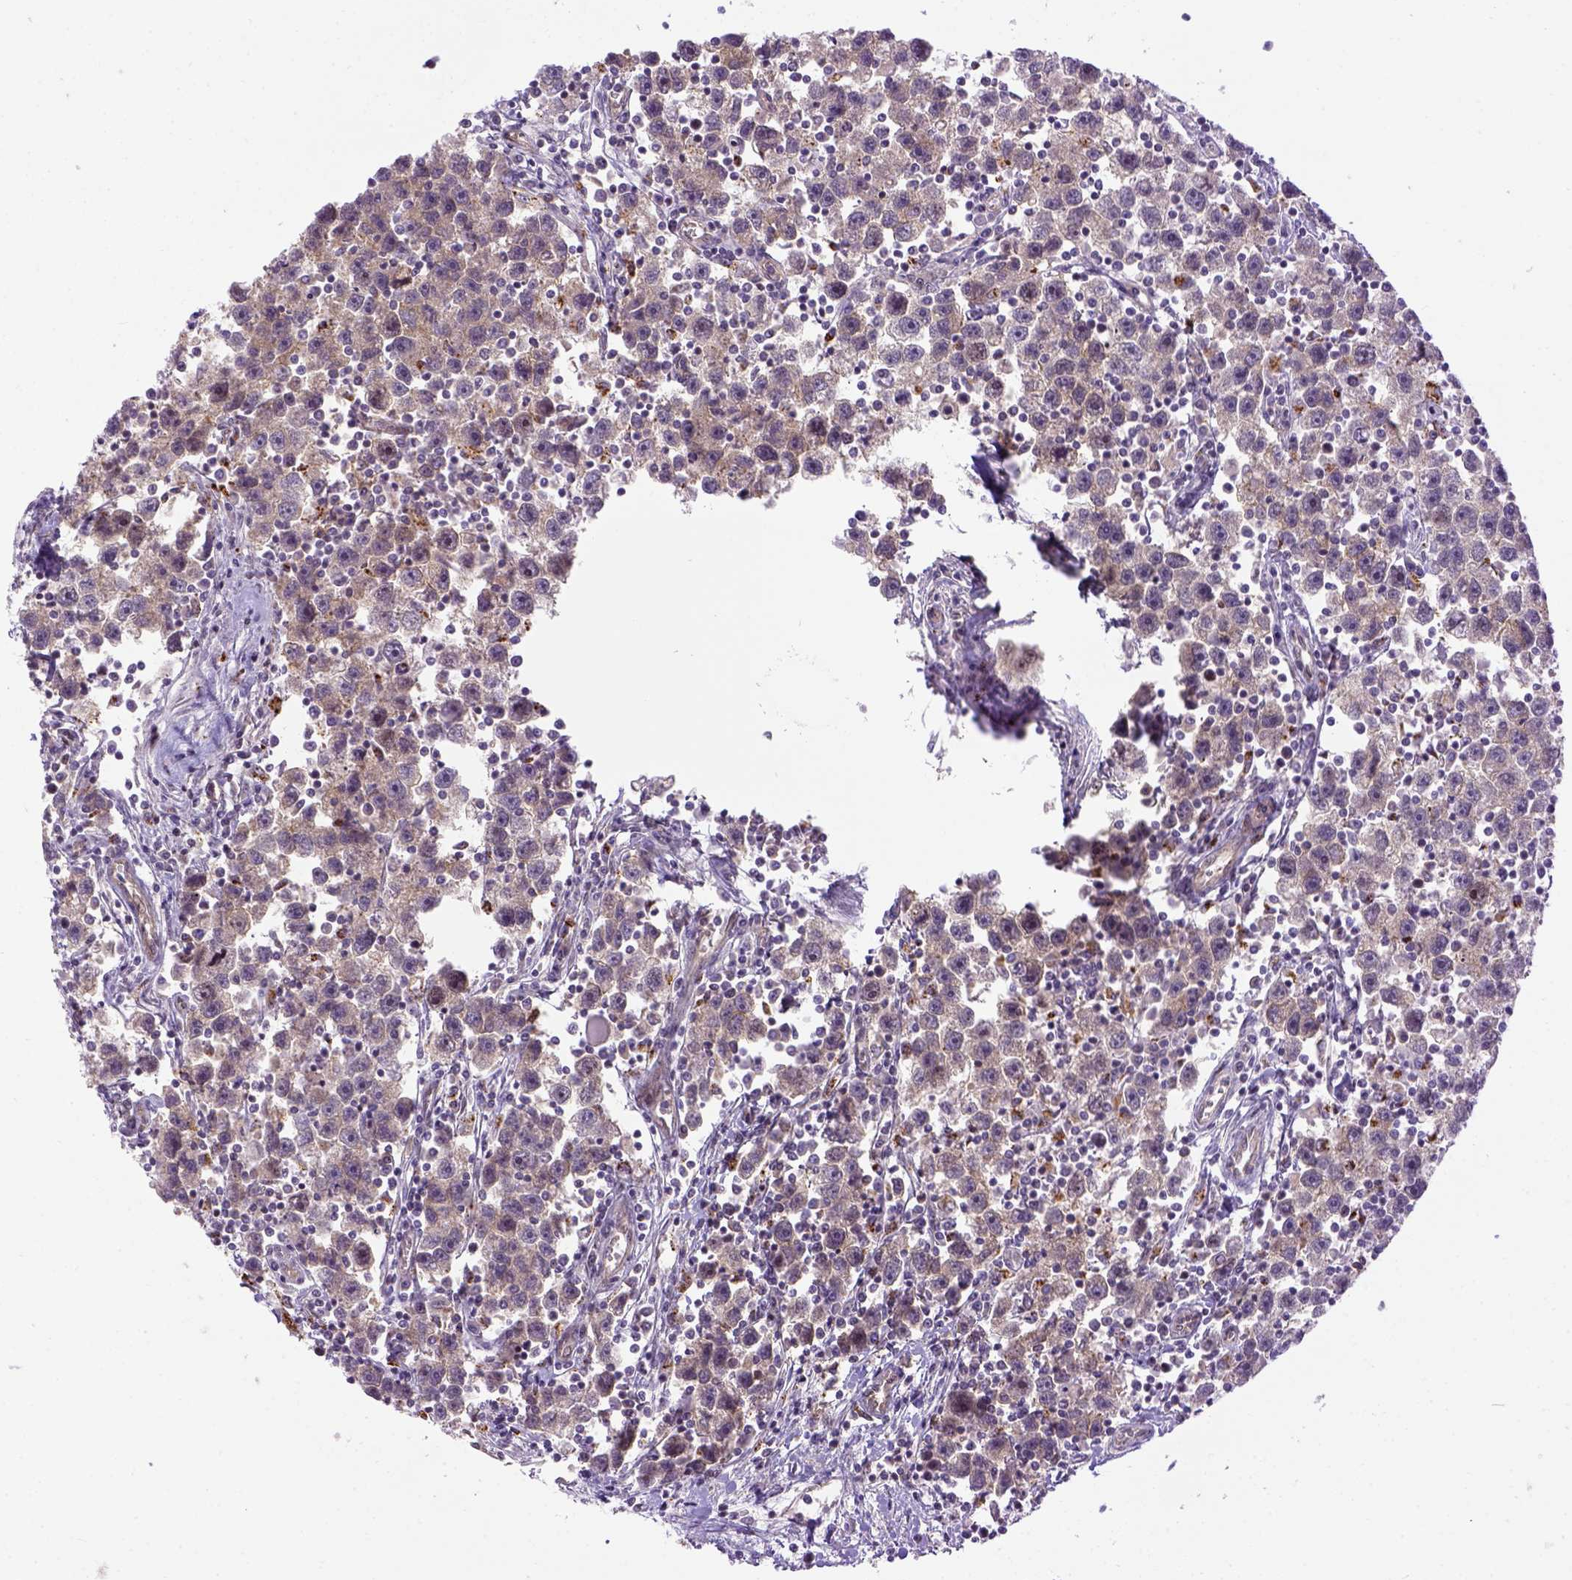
{"staining": {"intensity": "weak", "quantity": "<25%", "location": "cytoplasmic/membranous"}, "tissue": "testis cancer", "cell_type": "Tumor cells", "image_type": "cancer", "snomed": [{"axis": "morphology", "description": "Seminoma, NOS"}, {"axis": "topography", "description": "Testis"}], "caption": "This is a image of immunohistochemistry (IHC) staining of seminoma (testis), which shows no expression in tumor cells.", "gene": "KAZN", "patient": {"sex": "male", "age": 30}}